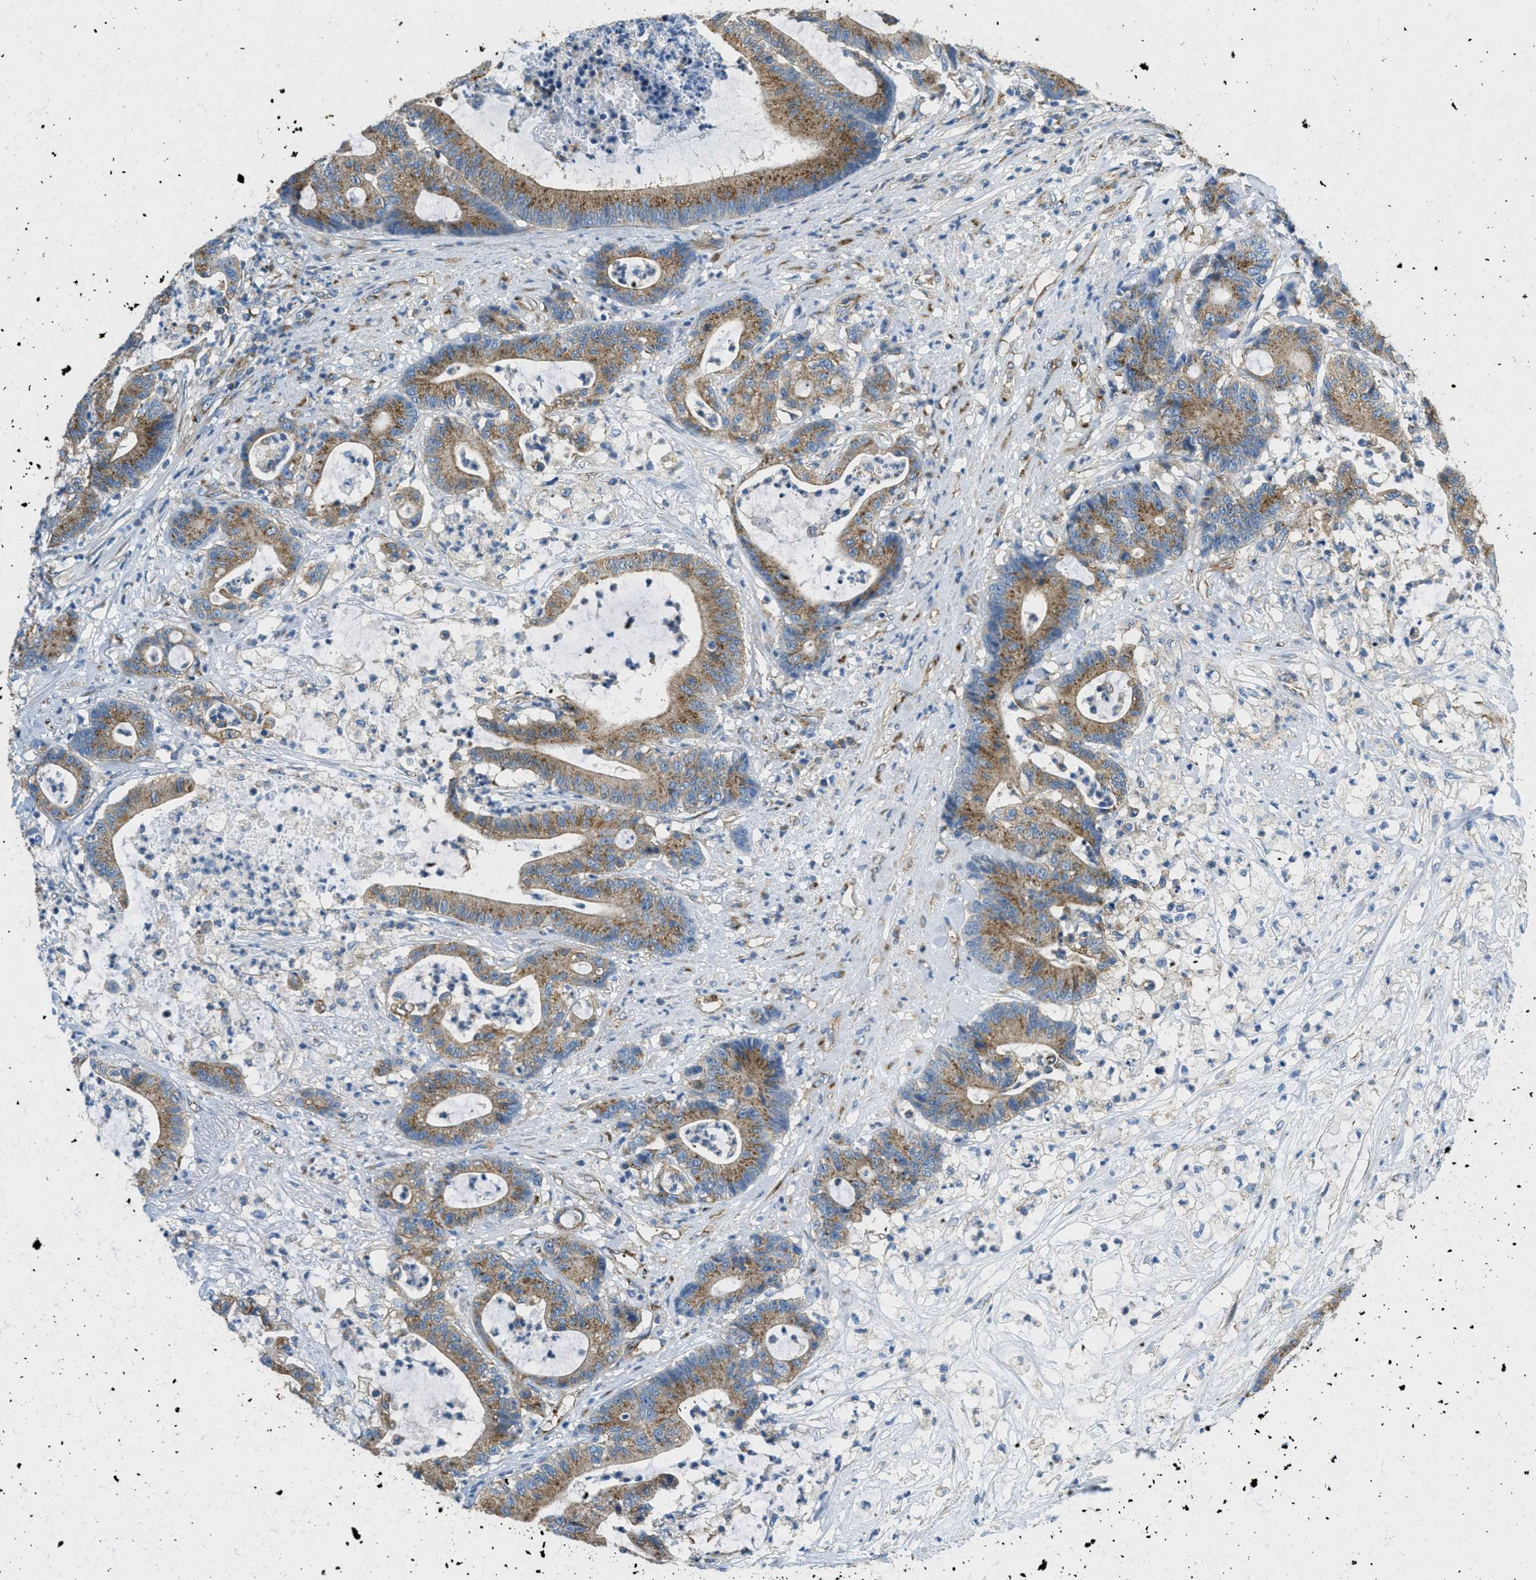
{"staining": {"intensity": "moderate", "quantity": ">75%", "location": "cytoplasmic/membranous"}, "tissue": "colorectal cancer", "cell_type": "Tumor cells", "image_type": "cancer", "snomed": [{"axis": "morphology", "description": "Adenocarcinoma, NOS"}, {"axis": "topography", "description": "Colon"}], "caption": "Colorectal cancer (adenocarcinoma) stained for a protein displays moderate cytoplasmic/membranous positivity in tumor cells.", "gene": "AP2B1", "patient": {"sex": "female", "age": 84}}